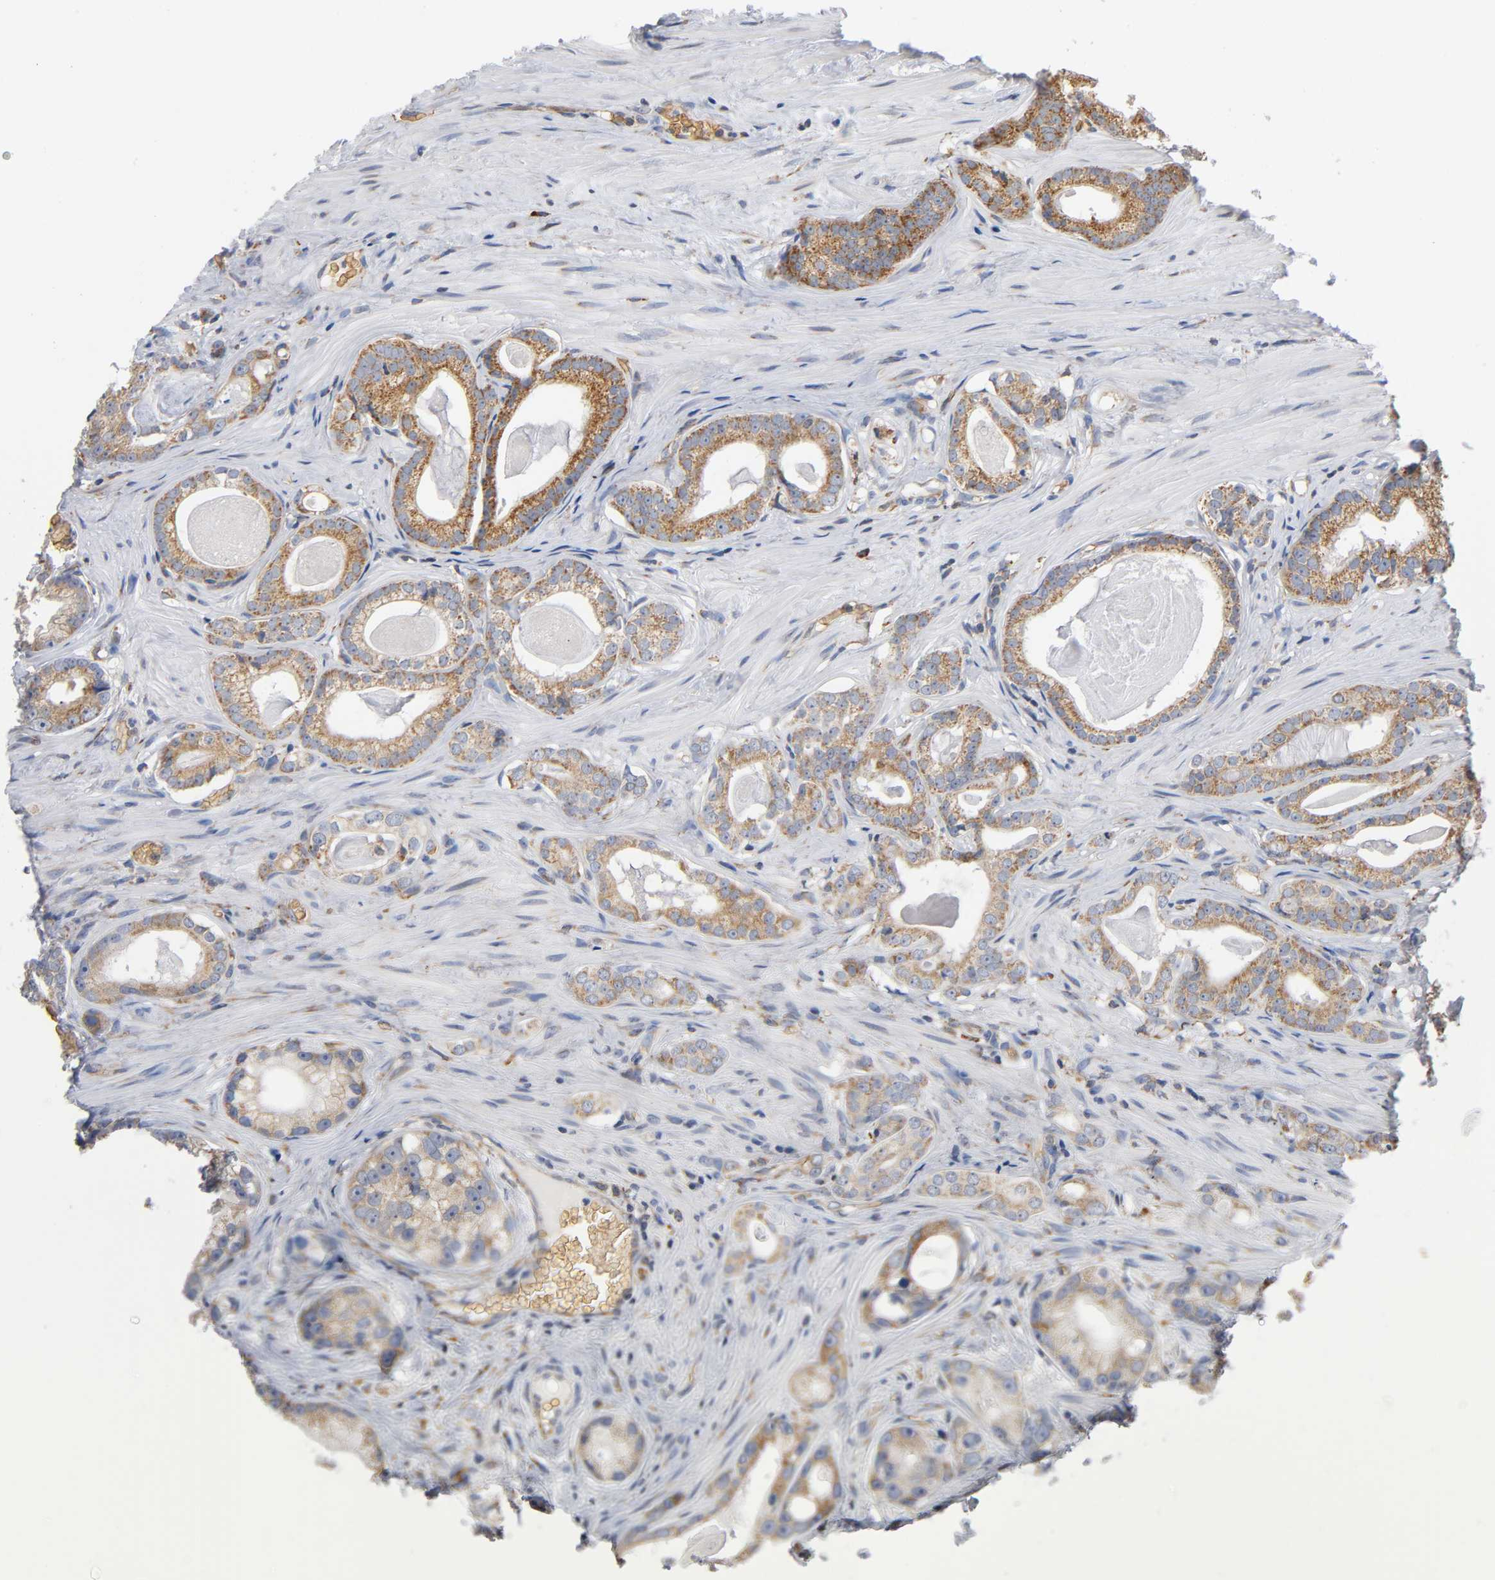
{"staining": {"intensity": "weak", "quantity": ">75%", "location": "cytoplasmic/membranous"}, "tissue": "prostate cancer", "cell_type": "Tumor cells", "image_type": "cancer", "snomed": [{"axis": "morphology", "description": "Adenocarcinoma, Low grade"}, {"axis": "topography", "description": "Prostate"}], "caption": "This image demonstrates immunohistochemistry staining of human prostate low-grade adenocarcinoma, with low weak cytoplasmic/membranous positivity in approximately >75% of tumor cells.", "gene": "UCKL1", "patient": {"sex": "male", "age": 59}}